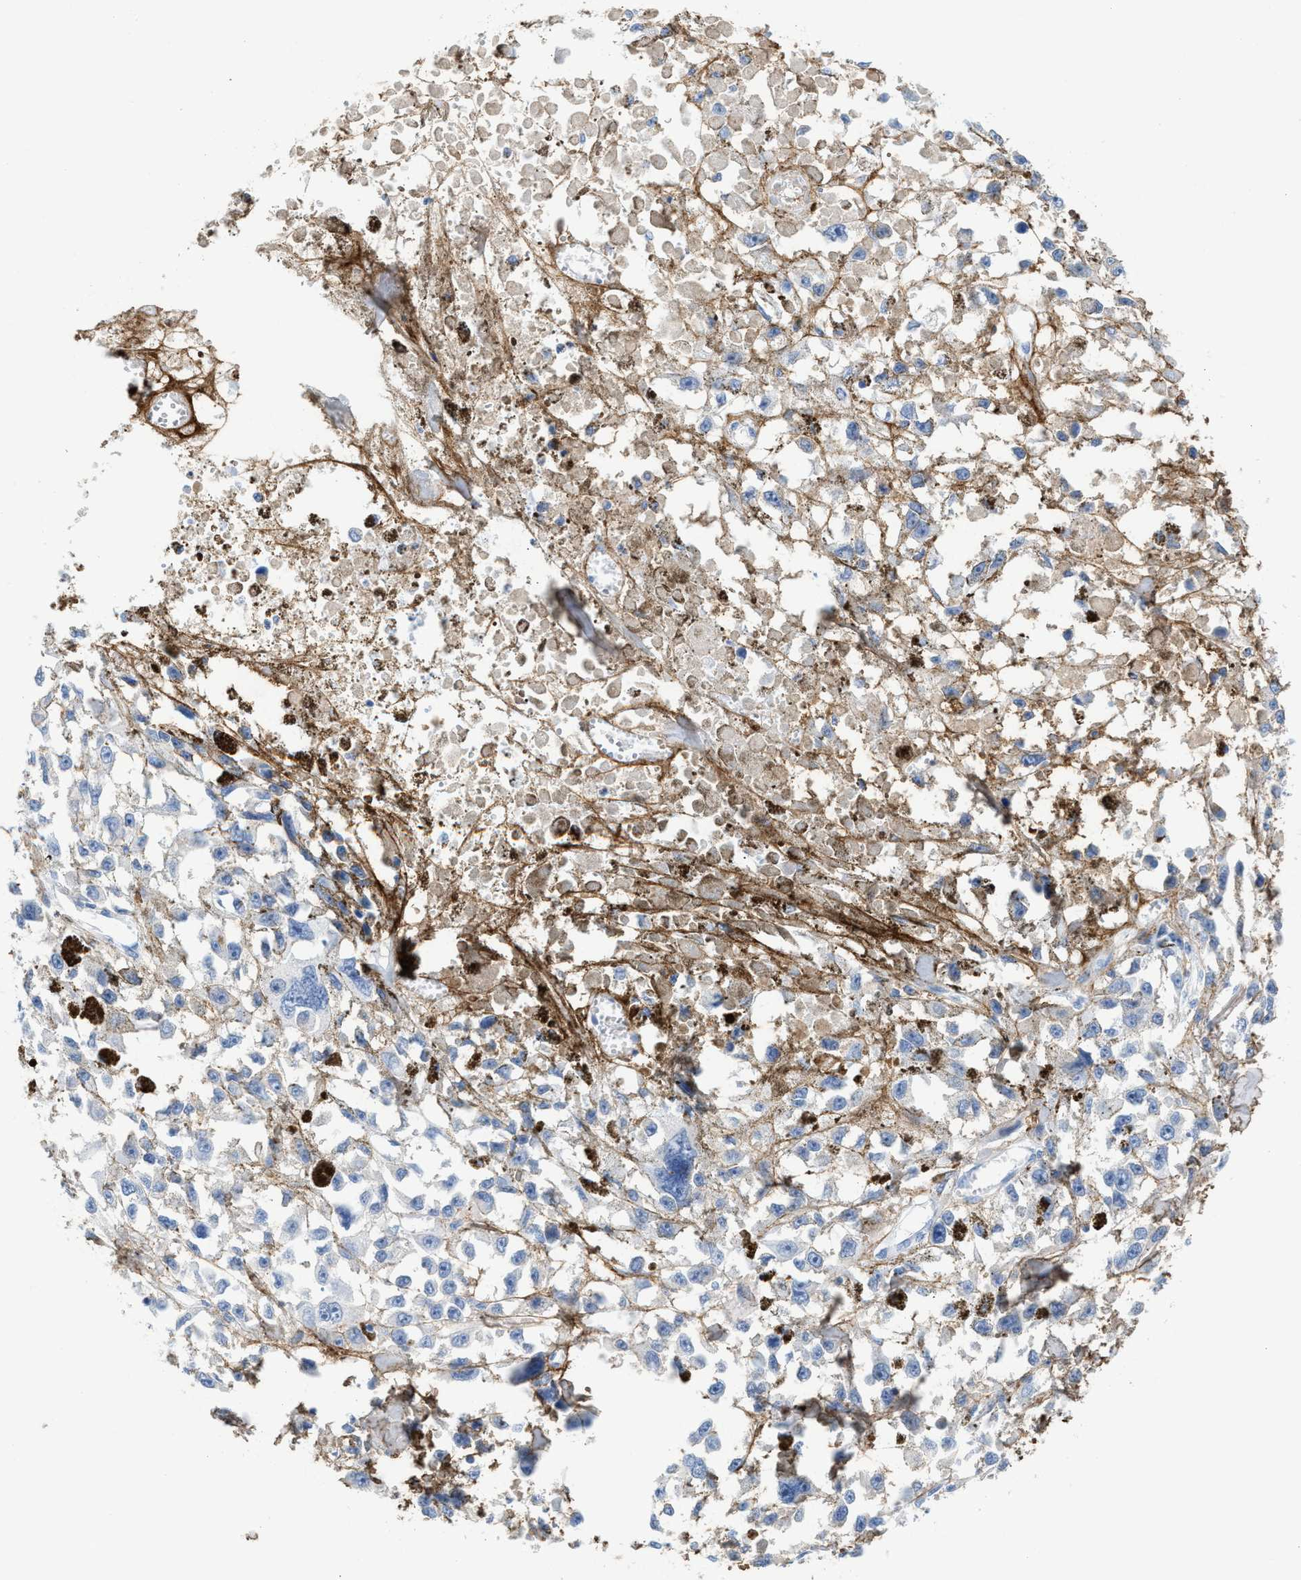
{"staining": {"intensity": "weak", "quantity": "<25%", "location": "cytoplasmic/membranous"}, "tissue": "melanoma", "cell_type": "Tumor cells", "image_type": "cancer", "snomed": [{"axis": "morphology", "description": "Malignant melanoma, Metastatic site"}, {"axis": "topography", "description": "Lymph node"}], "caption": "Immunohistochemistry (IHC) of human melanoma shows no staining in tumor cells. Brightfield microscopy of immunohistochemistry stained with DAB (3,3'-diaminobenzidine) (brown) and hematoxylin (blue), captured at high magnification.", "gene": "TNR", "patient": {"sex": "male", "age": 59}}